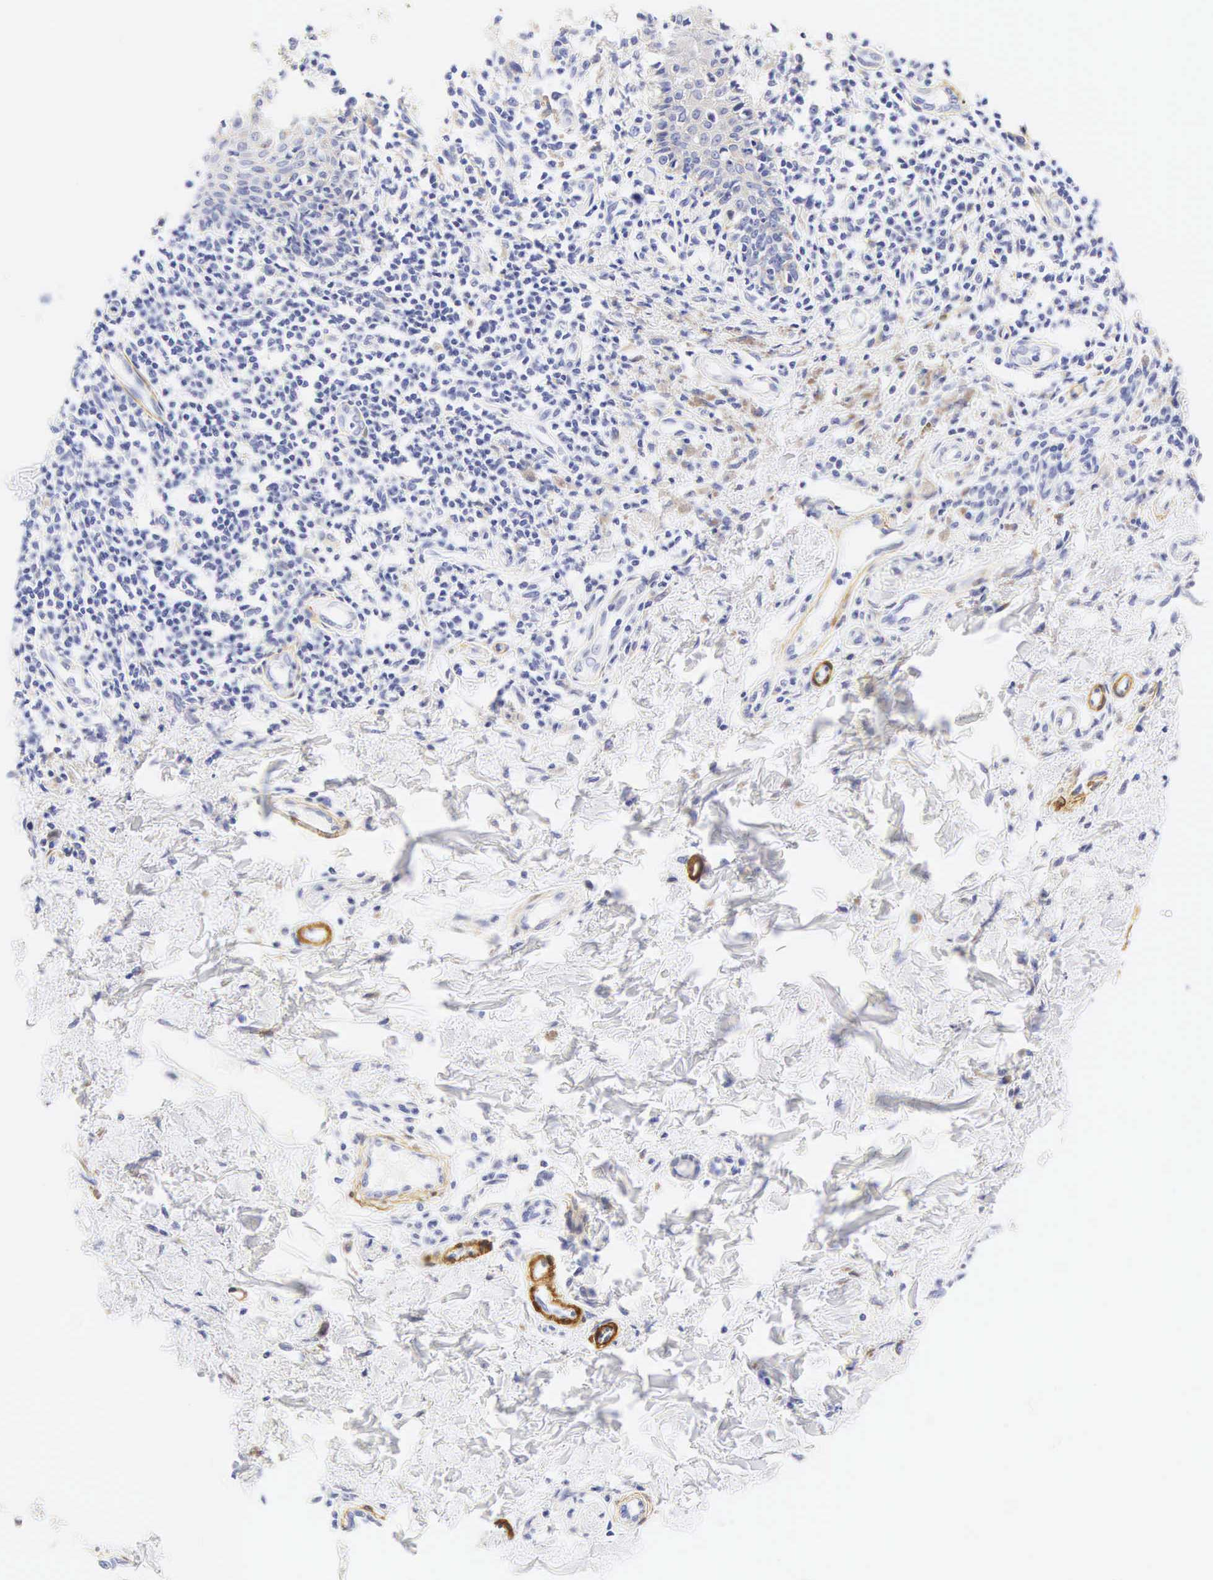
{"staining": {"intensity": "negative", "quantity": "none", "location": "none"}, "tissue": "melanoma", "cell_type": "Tumor cells", "image_type": "cancer", "snomed": [{"axis": "morphology", "description": "Malignant melanoma, NOS"}, {"axis": "topography", "description": "Skin"}], "caption": "A micrograph of human melanoma is negative for staining in tumor cells.", "gene": "CNN1", "patient": {"sex": "female", "age": 52}}